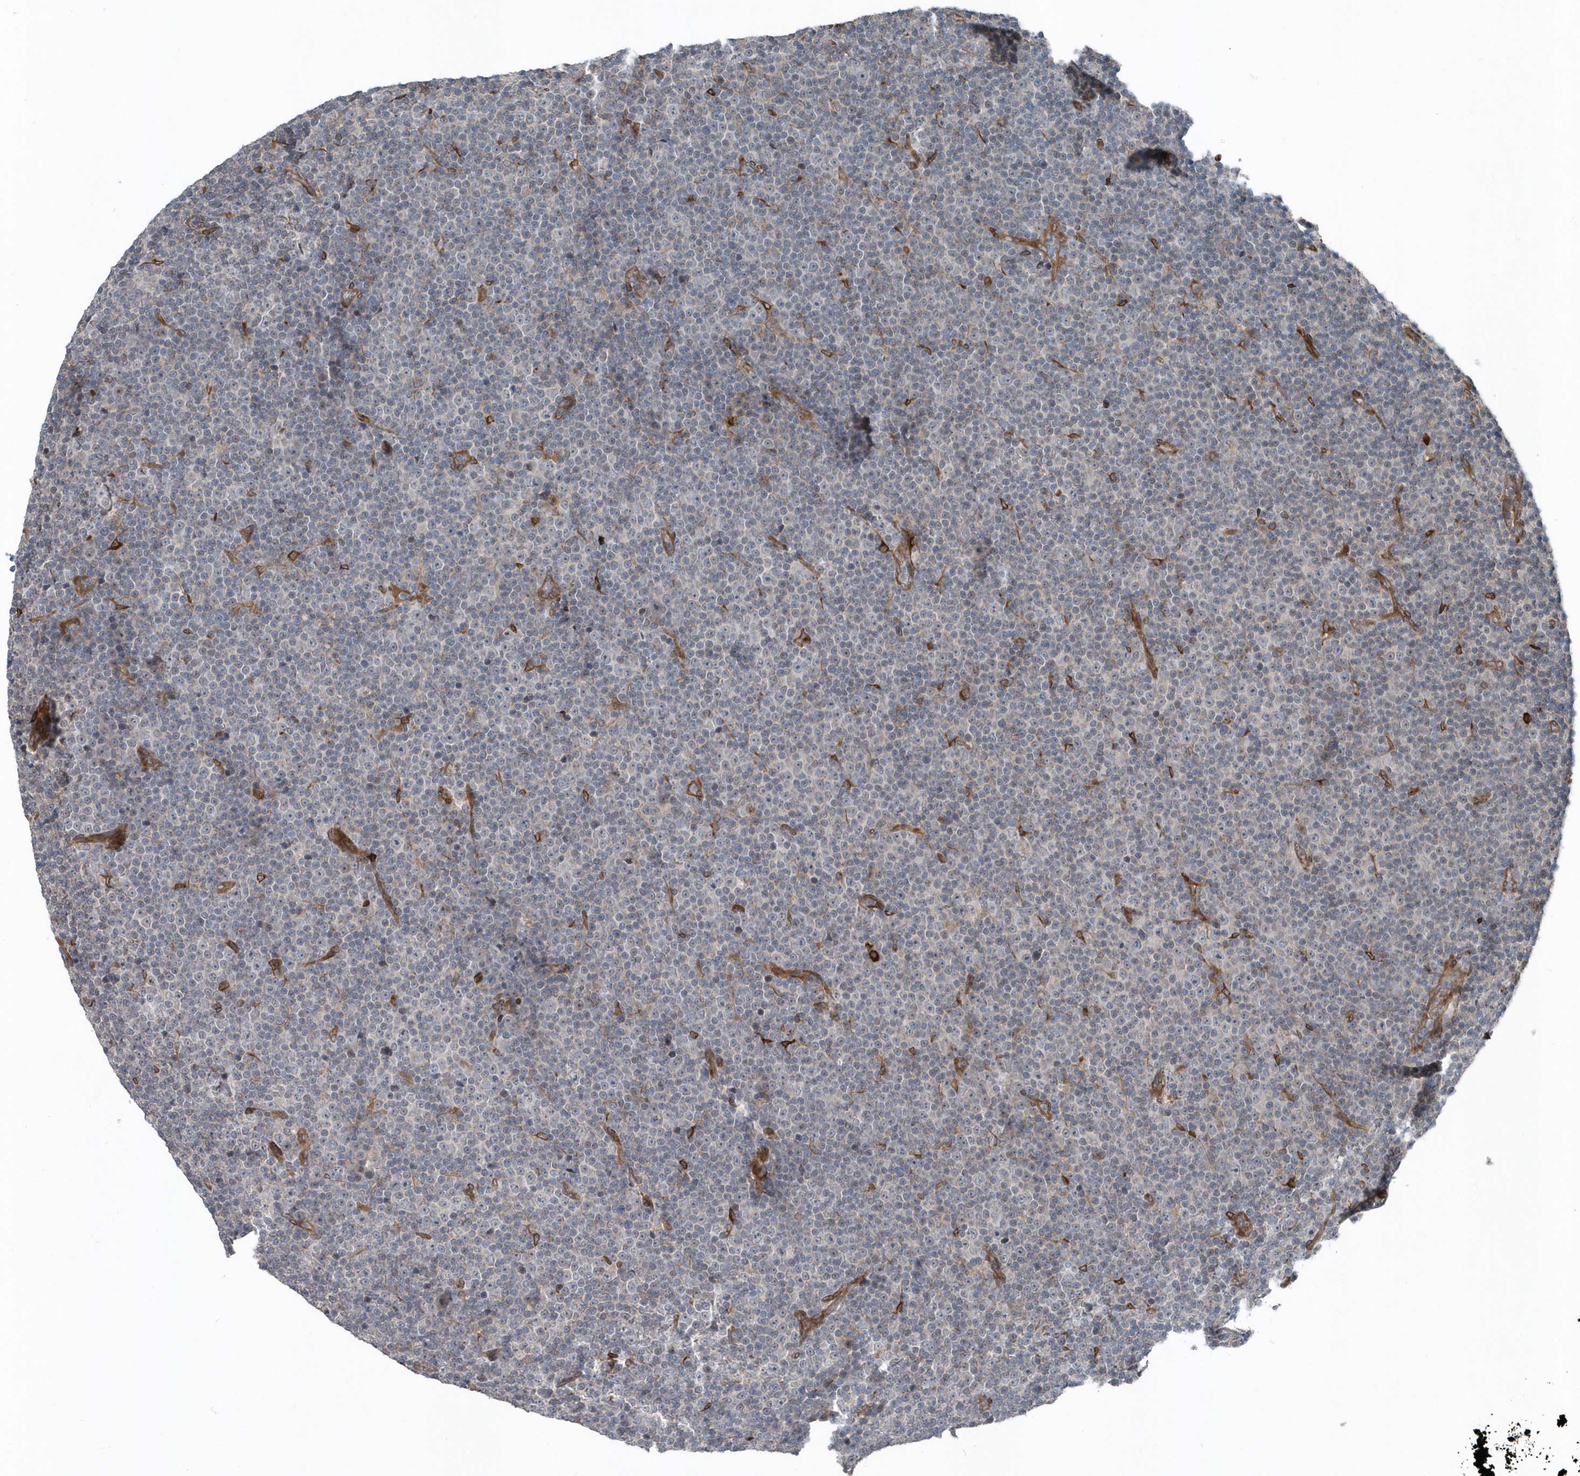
{"staining": {"intensity": "negative", "quantity": "none", "location": "none"}, "tissue": "lymphoma", "cell_type": "Tumor cells", "image_type": "cancer", "snomed": [{"axis": "morphology", "description": "Malignant lymphoma, non-Hodgkin's type, Low grade"}, {"axis": "topography", "description": "Lymph node"}], "caption": "This image is of lymphoma stained with IHC to label a protein in brown with the nuclei are counter-stained blue. There is no staining in tumor cells. Brightfield microscopy of immunohistochemistry (IHC) stained with DAB (brown) and hematoxylin (blue), captured at high magnification.", "gene": "MCC", "patient": {"sex": "female", "age": 67}}